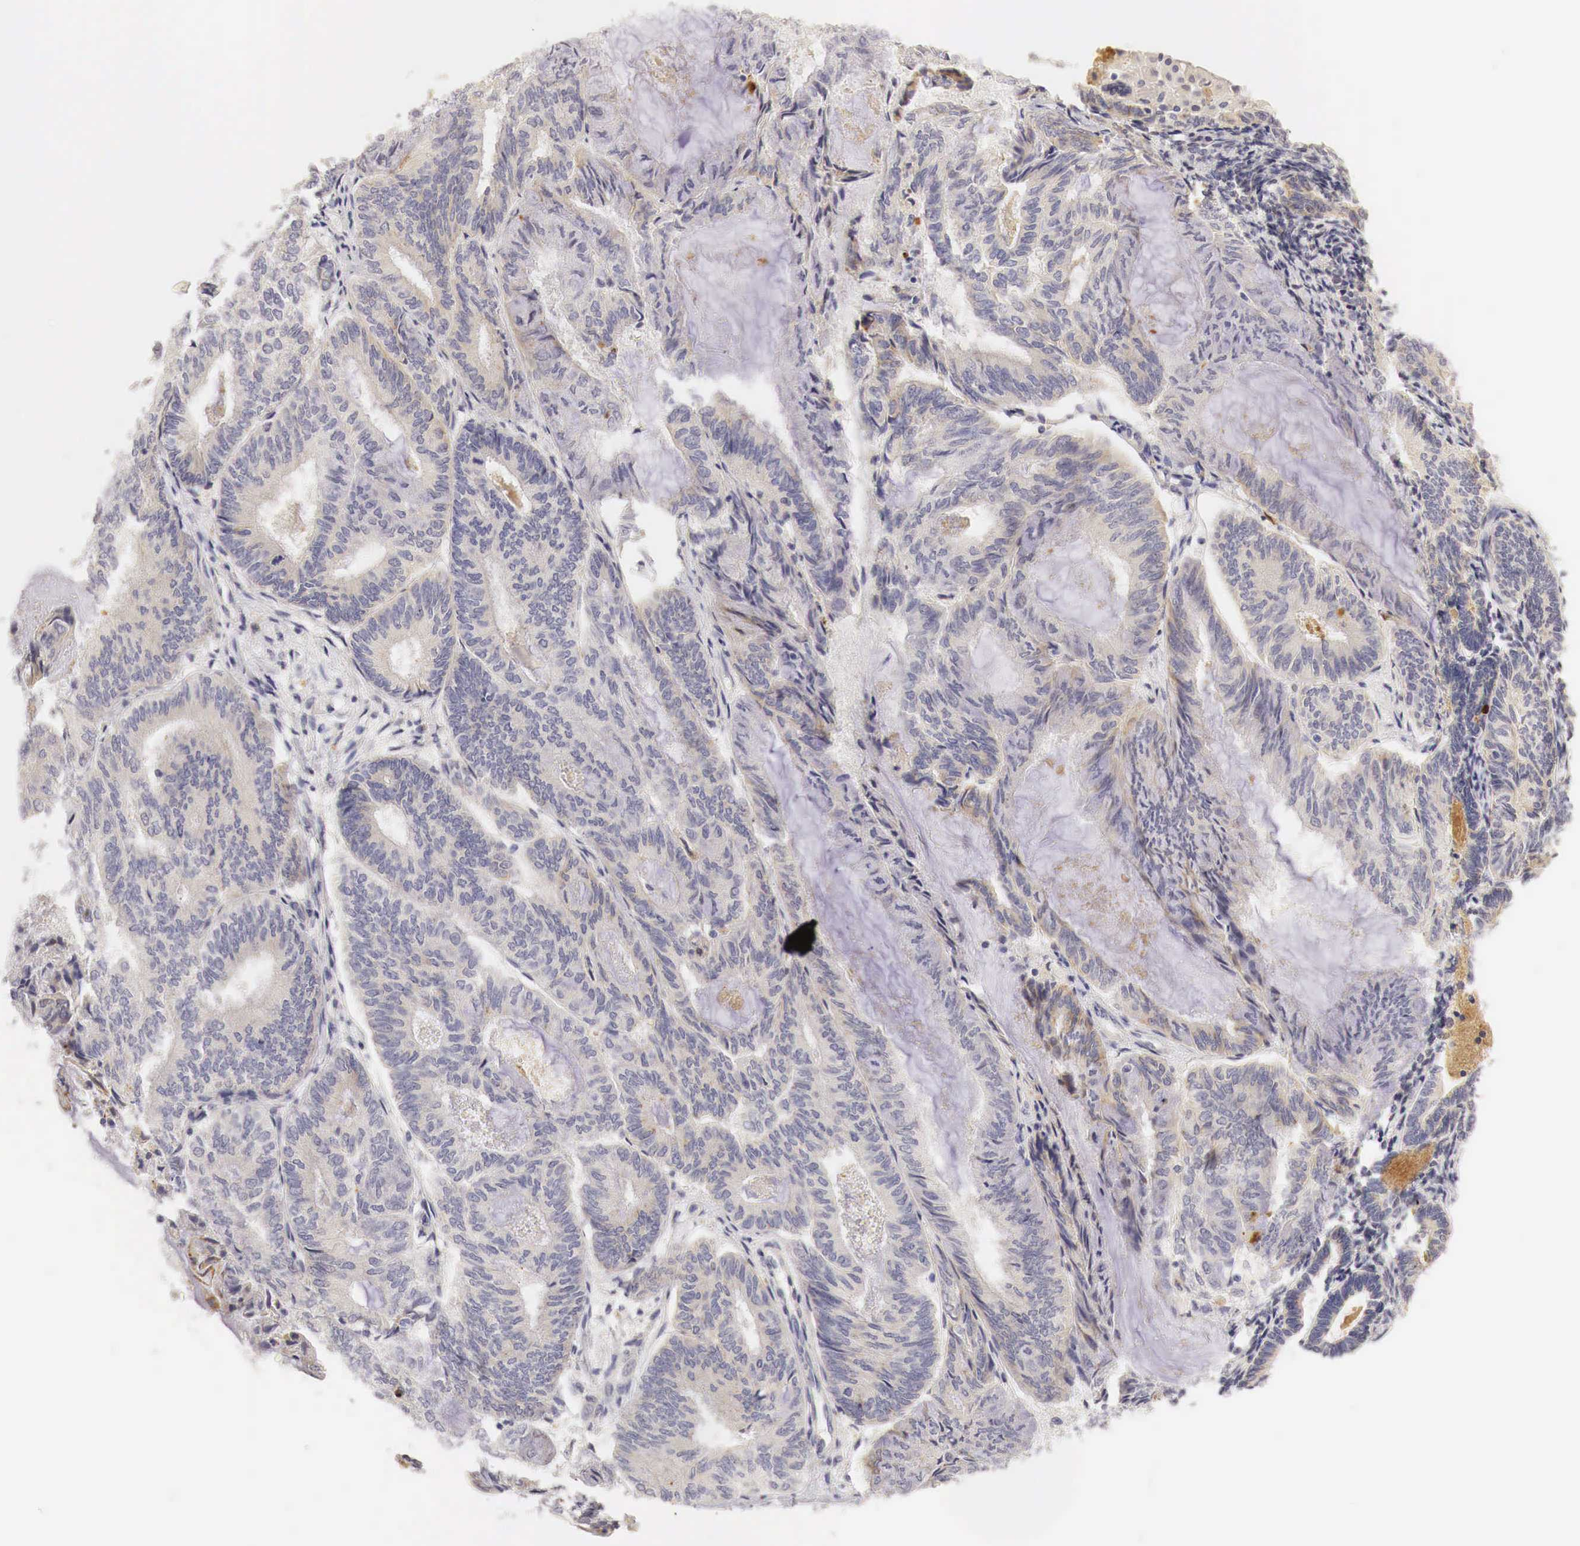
{"staining": {"intensity": "negative", "quantity": "none", "location": "none"}, "tissue": "endometrial cancer", "cell_type": "Tumor cells", "image_type": "cancer", "snomed": [{"axis": "morphology", "description": "Adenocarcinoma, NOS"}, {"axis": "topography", "description": "Endometrium"}], "caption": "A photomicrograph of human endometrial cancer is negative for staining in tumor cells.", "gene": "CASP3", "patient": {"sex": "female", "age": 59}}